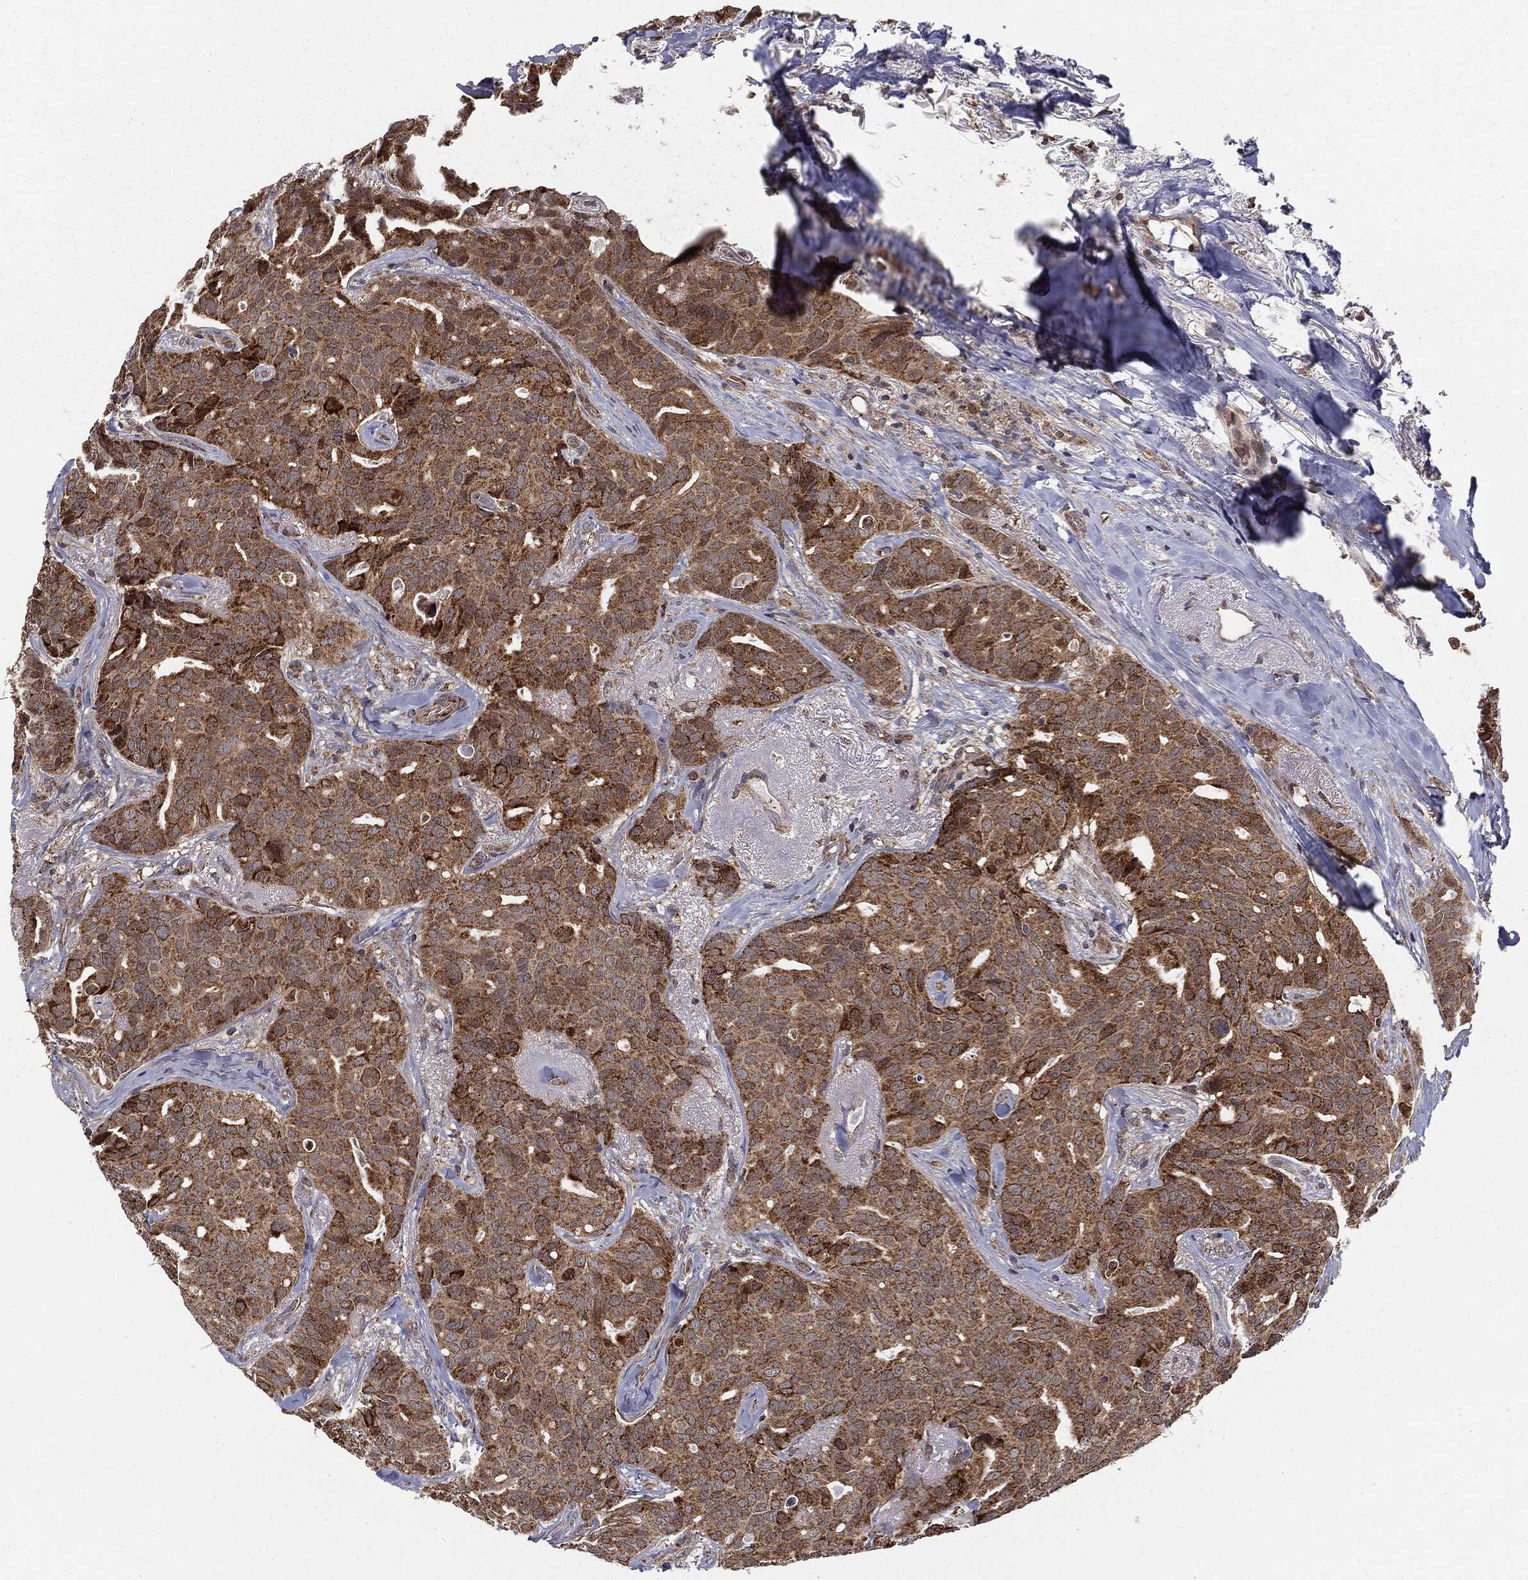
{"staining": {"intensity": "strong", "quantity": ">75%", "location": "cytoplasmic/membranous"}, "tissue": "breast cancer", "cell_type": "Tumor cells", "image_type": "cancer", "snomed": [{"axis": "morphology", "description": "Duct carcinoma"}, {"axis": "topography", "description": "Breast"}], "caption": "Breast cancer was stained to show a protein in brown. There is high levels of strong cytoplasmic/membranous positivity in about >75% of tumor cells. Immunohistochemistry (ihc) stains the protein of interest in brown and the nuclei are stained blue.", "gene": "MTOR", "patient": {"sex": "female", "age": 54}}